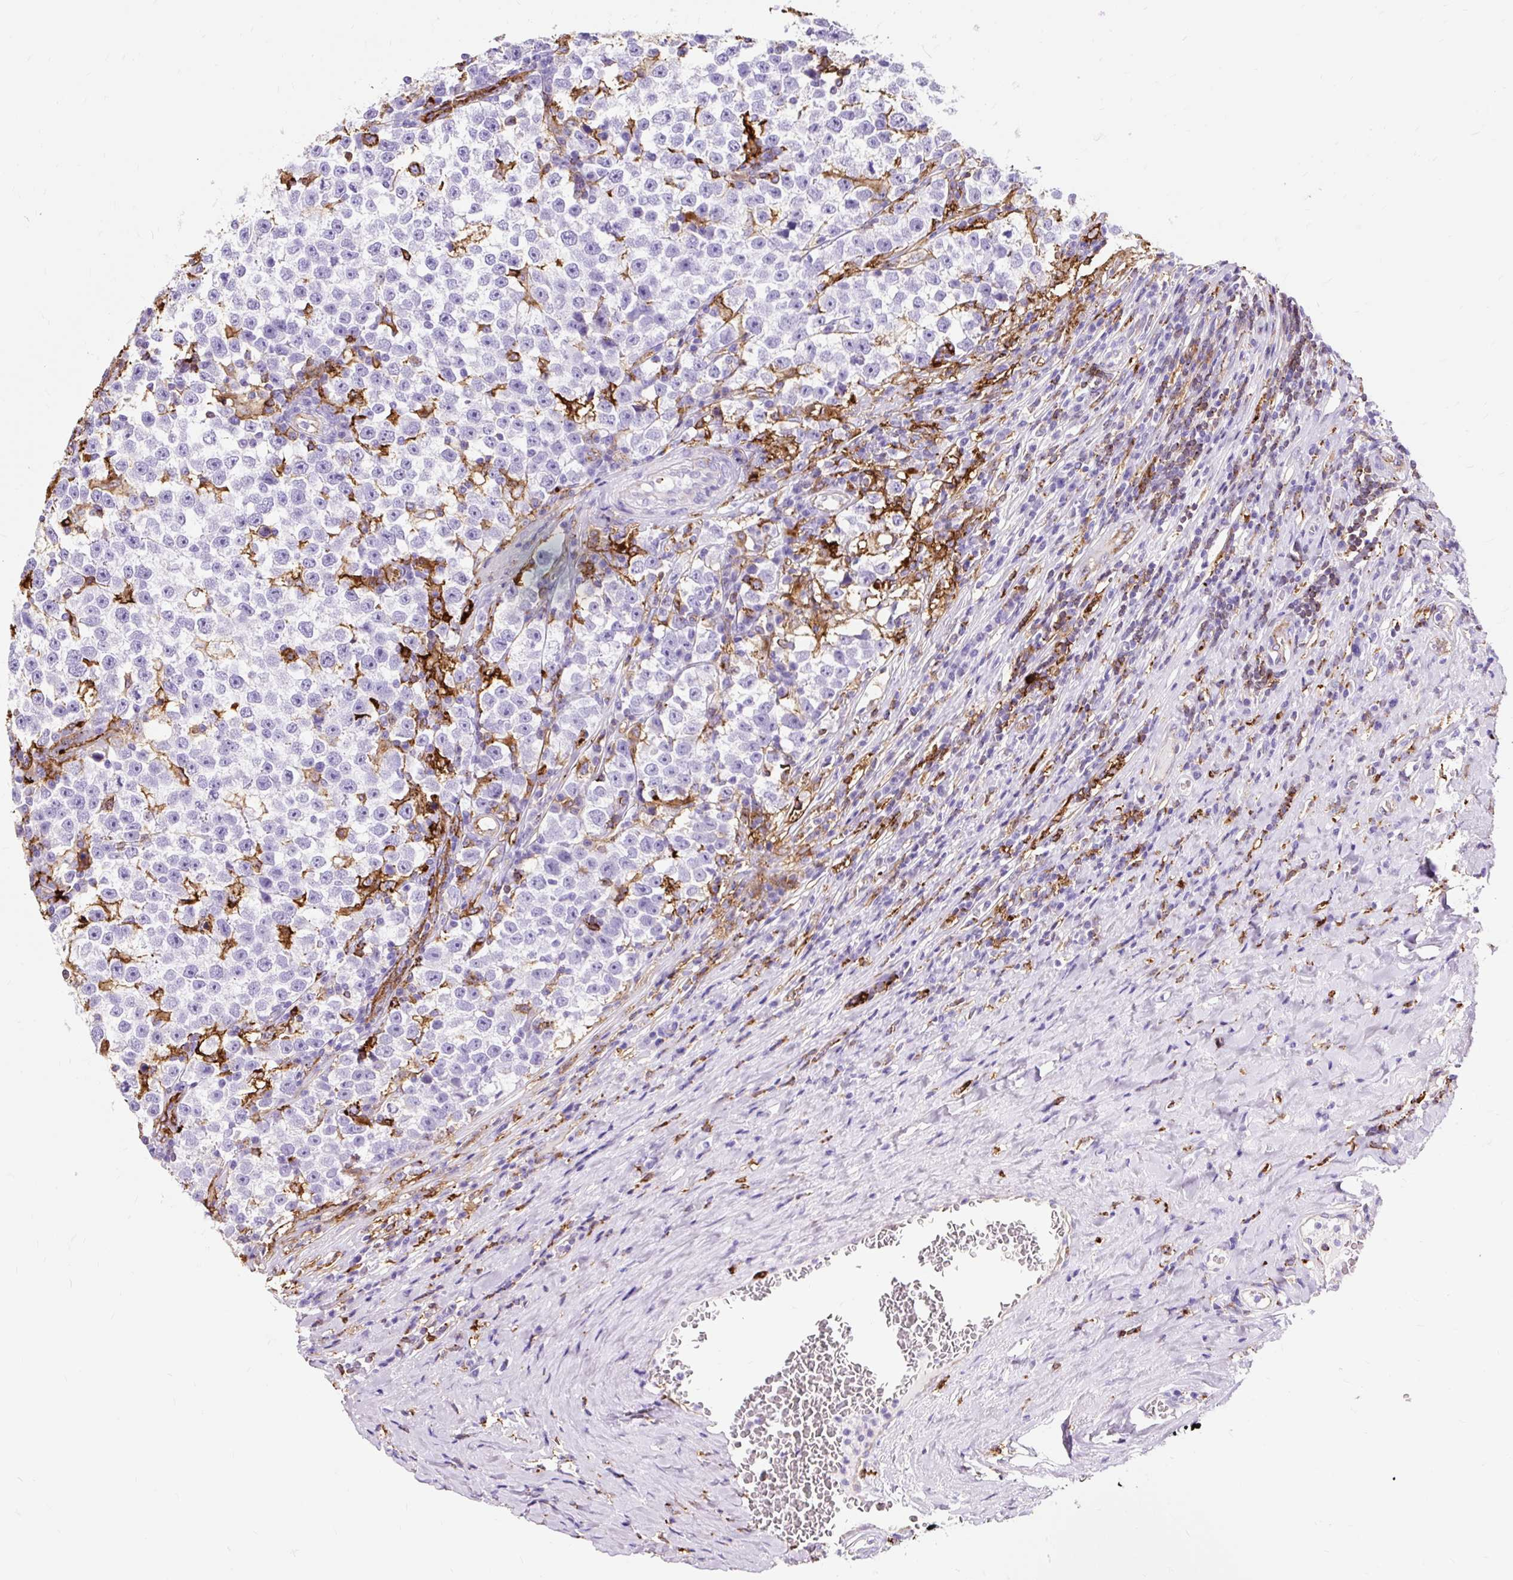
{"staining": {"intensity": "negative", "quantity": "none", "location": "none"}, "tissue": "testis cancer", "cell_type": "Tumor cells", "image_type": "cancer", "snomed": [{"axis": "morphology", "description": "Normal tissue, NOS"}, {"axis": "morphology", "description": "Seminoma, NOS"}, {"axis": "topography", "description": "Testis"}], "caption": "Immunohistochemistry (IHC) of human testis cancer demonstrates no expression in tumor cells.", "gene": "HLA-DRA", "patient": {"sex": "male", "age": 43}}